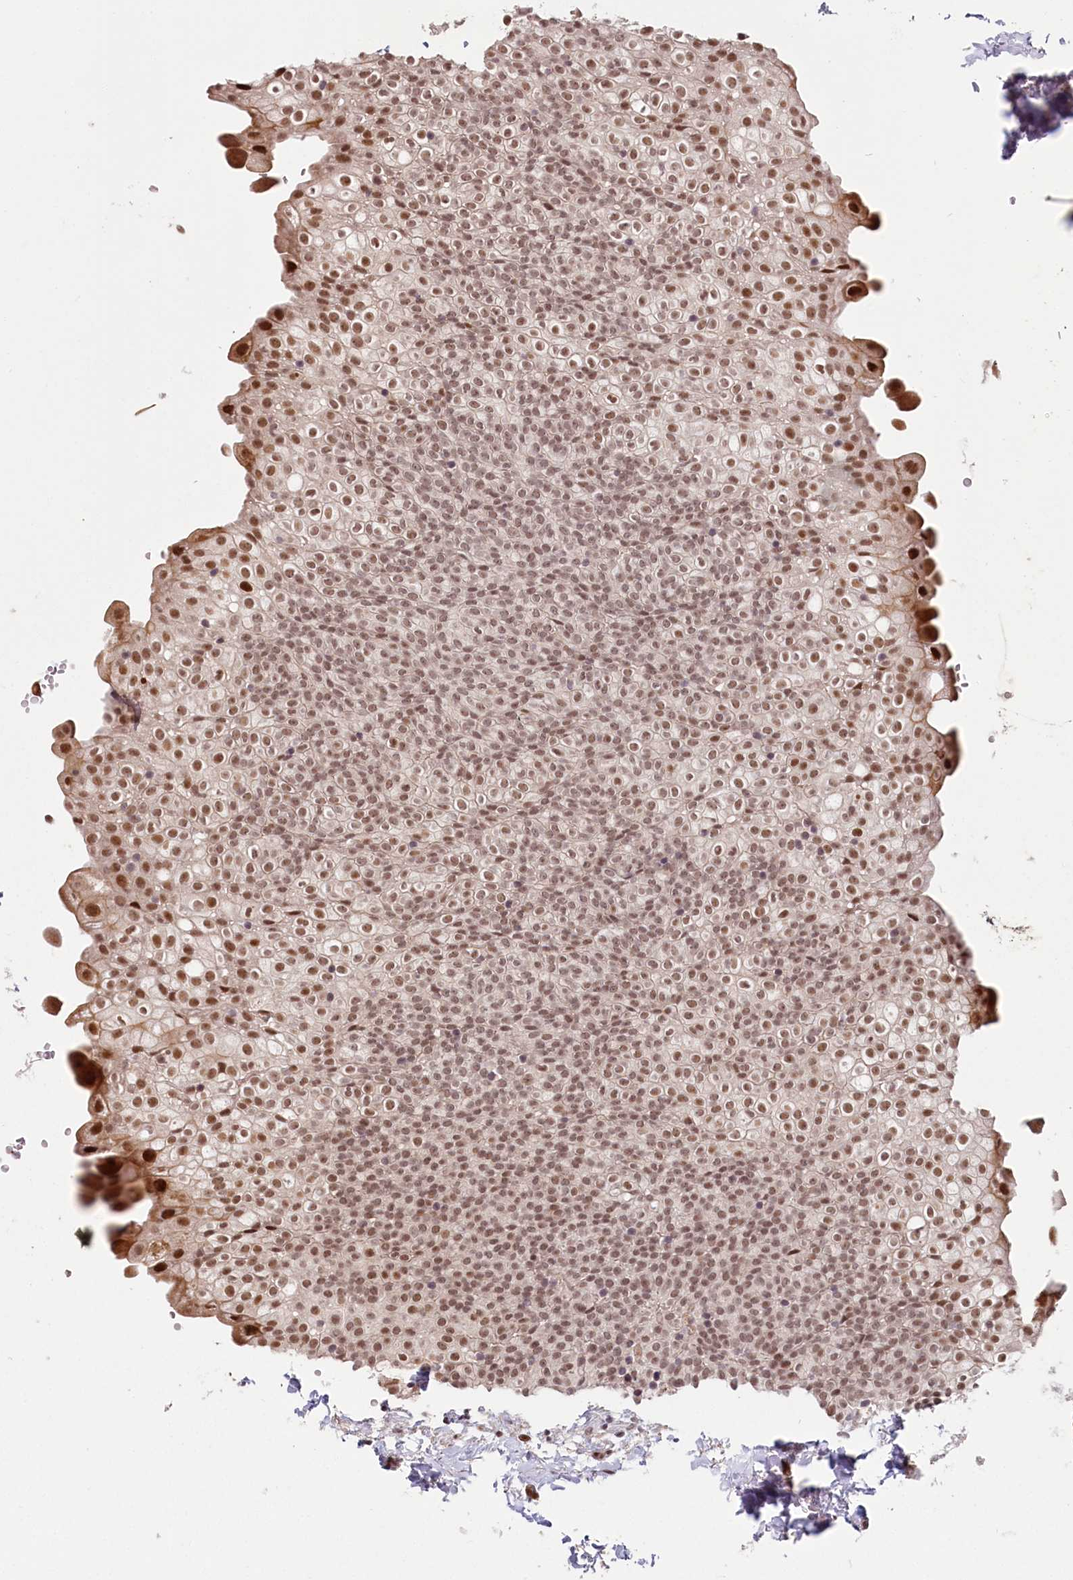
{"staining": {"intensity": "moderate", "quantity": ">75%", "location": "cytoplasmic/membranous,nuclear"}, "tissue": "urinary bladder", "cell_type": "Urothelial cells", "image_type": "normal", "snomed": [{"axis": "morphology", "description": "Normal tissue, NOS"}, {"axis": "topography", "description": "Urinary bladder"}], "caption": "Immunohistochemical staining of unremarkable urinary bladder exhibits moderate cytoplasmic/membranous,nuclear protein staining in approximately >75% of urothelial cells.", "gene": "FAM204A", "patient": {"sex": "male", "age": 55}}